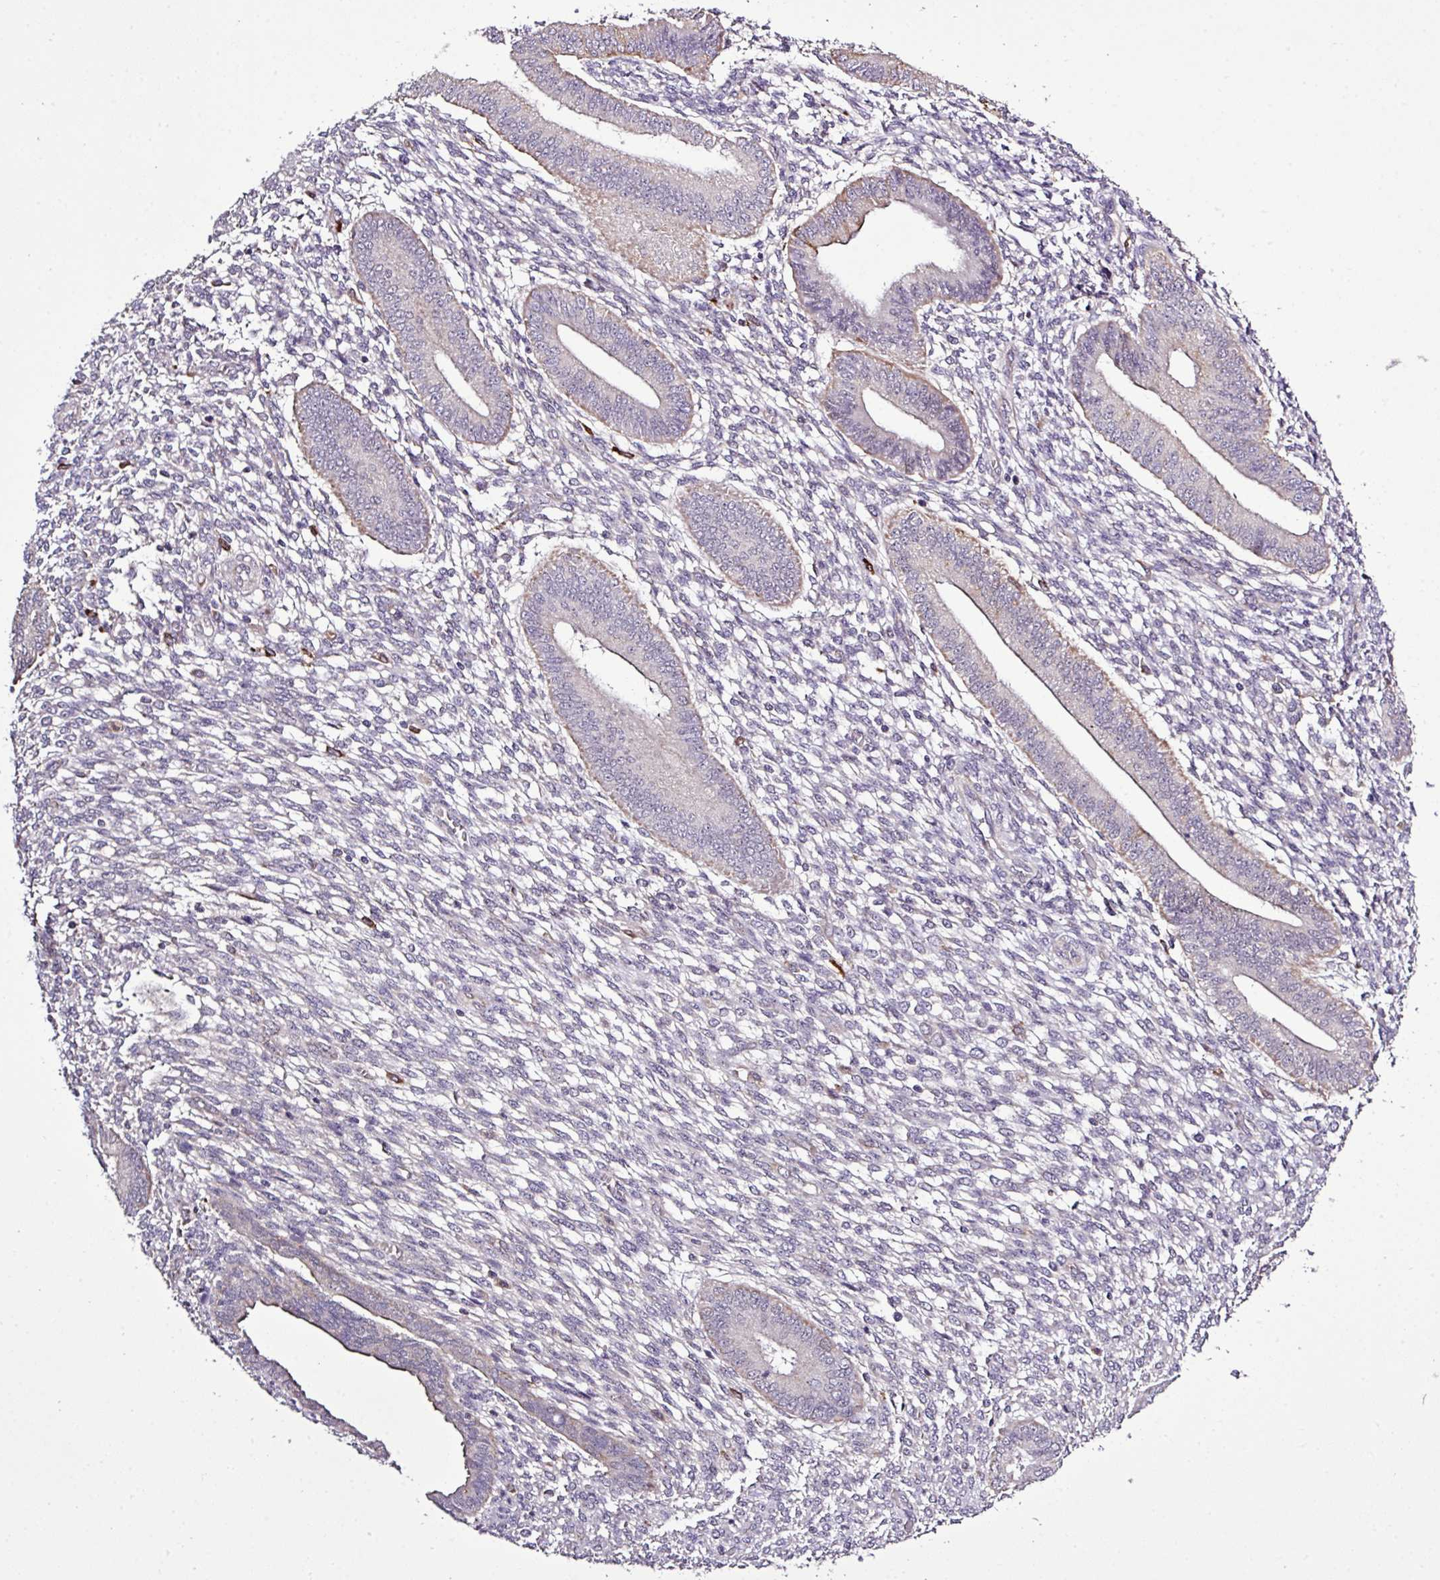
{"staining": {"intensity": "negative", "quantity": "none", "location": "none"}, "tissue": "endometrium", "cell_type": "Cells in endometrial stroma", "image_type": "normal", "snomed": [{"axis": "morphology", "description": "Normal tissue, NOS"}, {"axis": "topography", "description": "Endometrium"}], "caption": "Immunohistochemistry image of benign endometrium: endometrium stained with DAB (3,3'-diaminobenzidine) demonstrates no significant protein positivity in cells in endometrial stroma.", "gene": "SMCO4", "patient": {"sex": "female", "age": 36}}